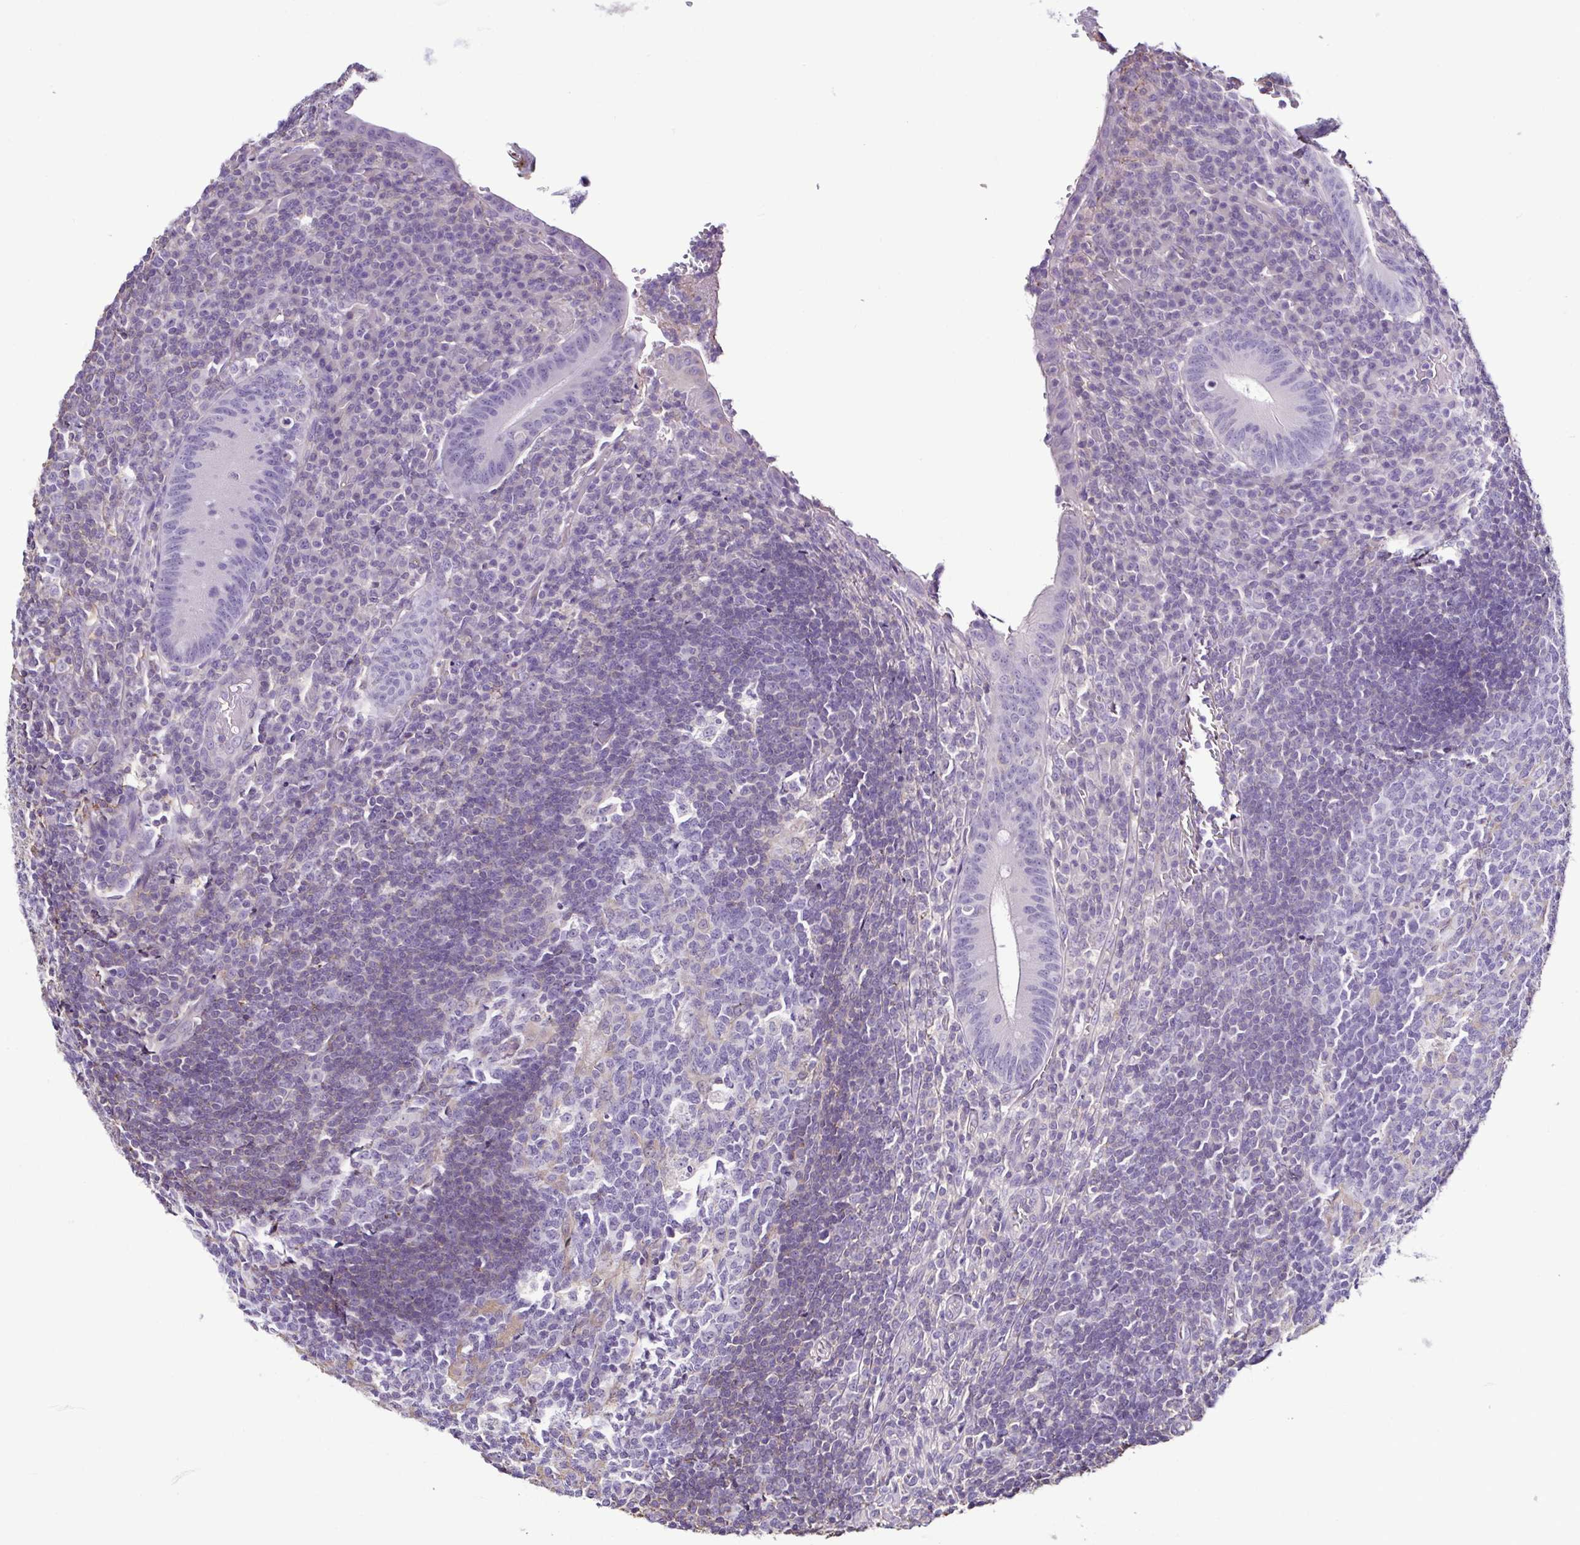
{"staining": {"intensity": "weak", "quantity": "<25%", "location": "cytoplasmic/membranous"}, "tissue": "appendix", "cell_type": "Glandular cells", "image_type": "normal", "snomed": [{"axis": "morphology", "description": "Normal tissue, NOS"}, {"axis": "topography", "description": "Appendix"}], "caption": "This image is of unremarkable appendix stained with IHC to label a protein in brown with the nuclei are counter-stained blue. There is no expression in glandular cells.", "gene": "TNNT2", "patient": {"sex": "male", "age": 18}}